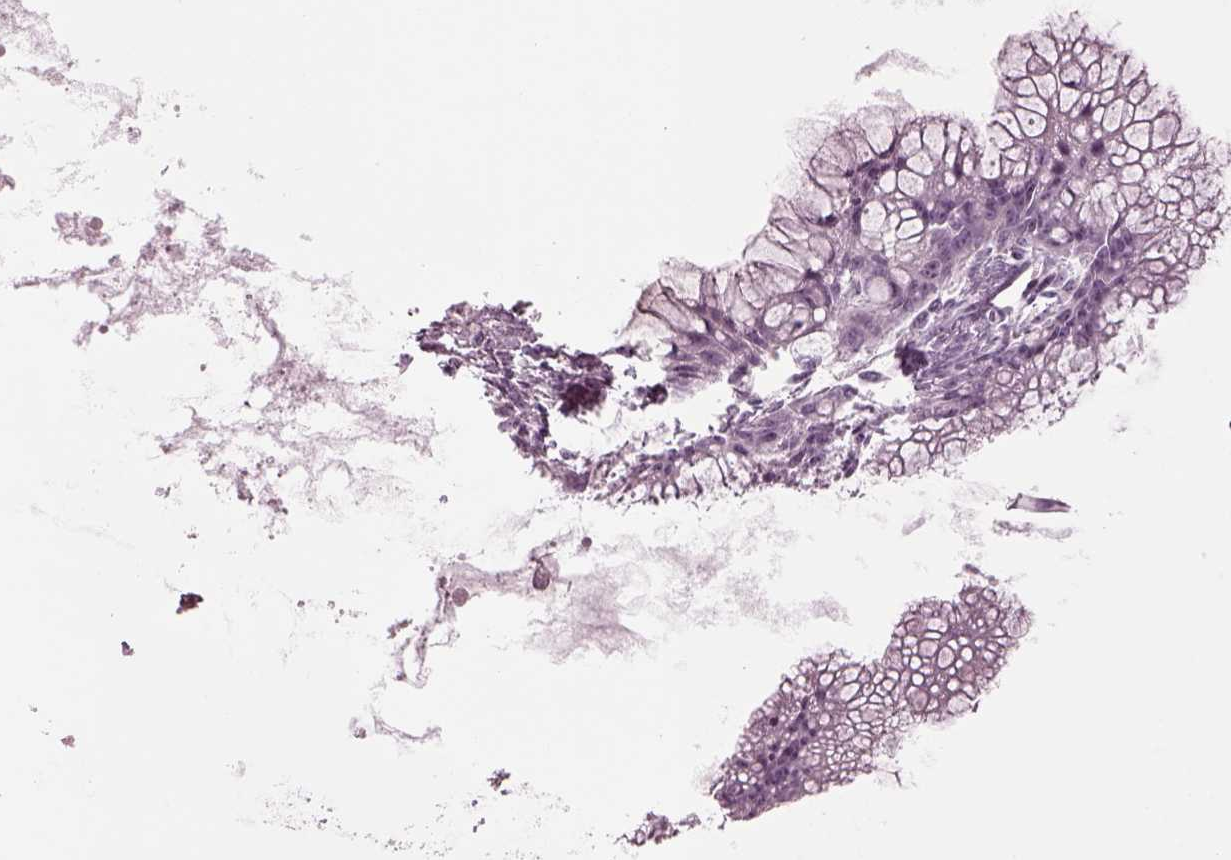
{"staining": {"intensity": "negative", "quantity": "none", "location": "none"}, "tissue": "ovarian cancer", "cell_type": "Tumor cells", "image_type": "cancer", "snomed": [{"axis": "morphology", "description": "Cystadenocarcinoma, mucinous, NOS"}, {"axis": "topography", "description": "Ovary"}], "caption": "DAB (3,3'-diaminobenzidine) immunohistochemical staining of human ovarian cancer (mucinous cystadenocarcinoma) displays no significant expression in tumor cells.", "gene": "DPYSL5", "patient": {"sex": "female", "age": 41}}